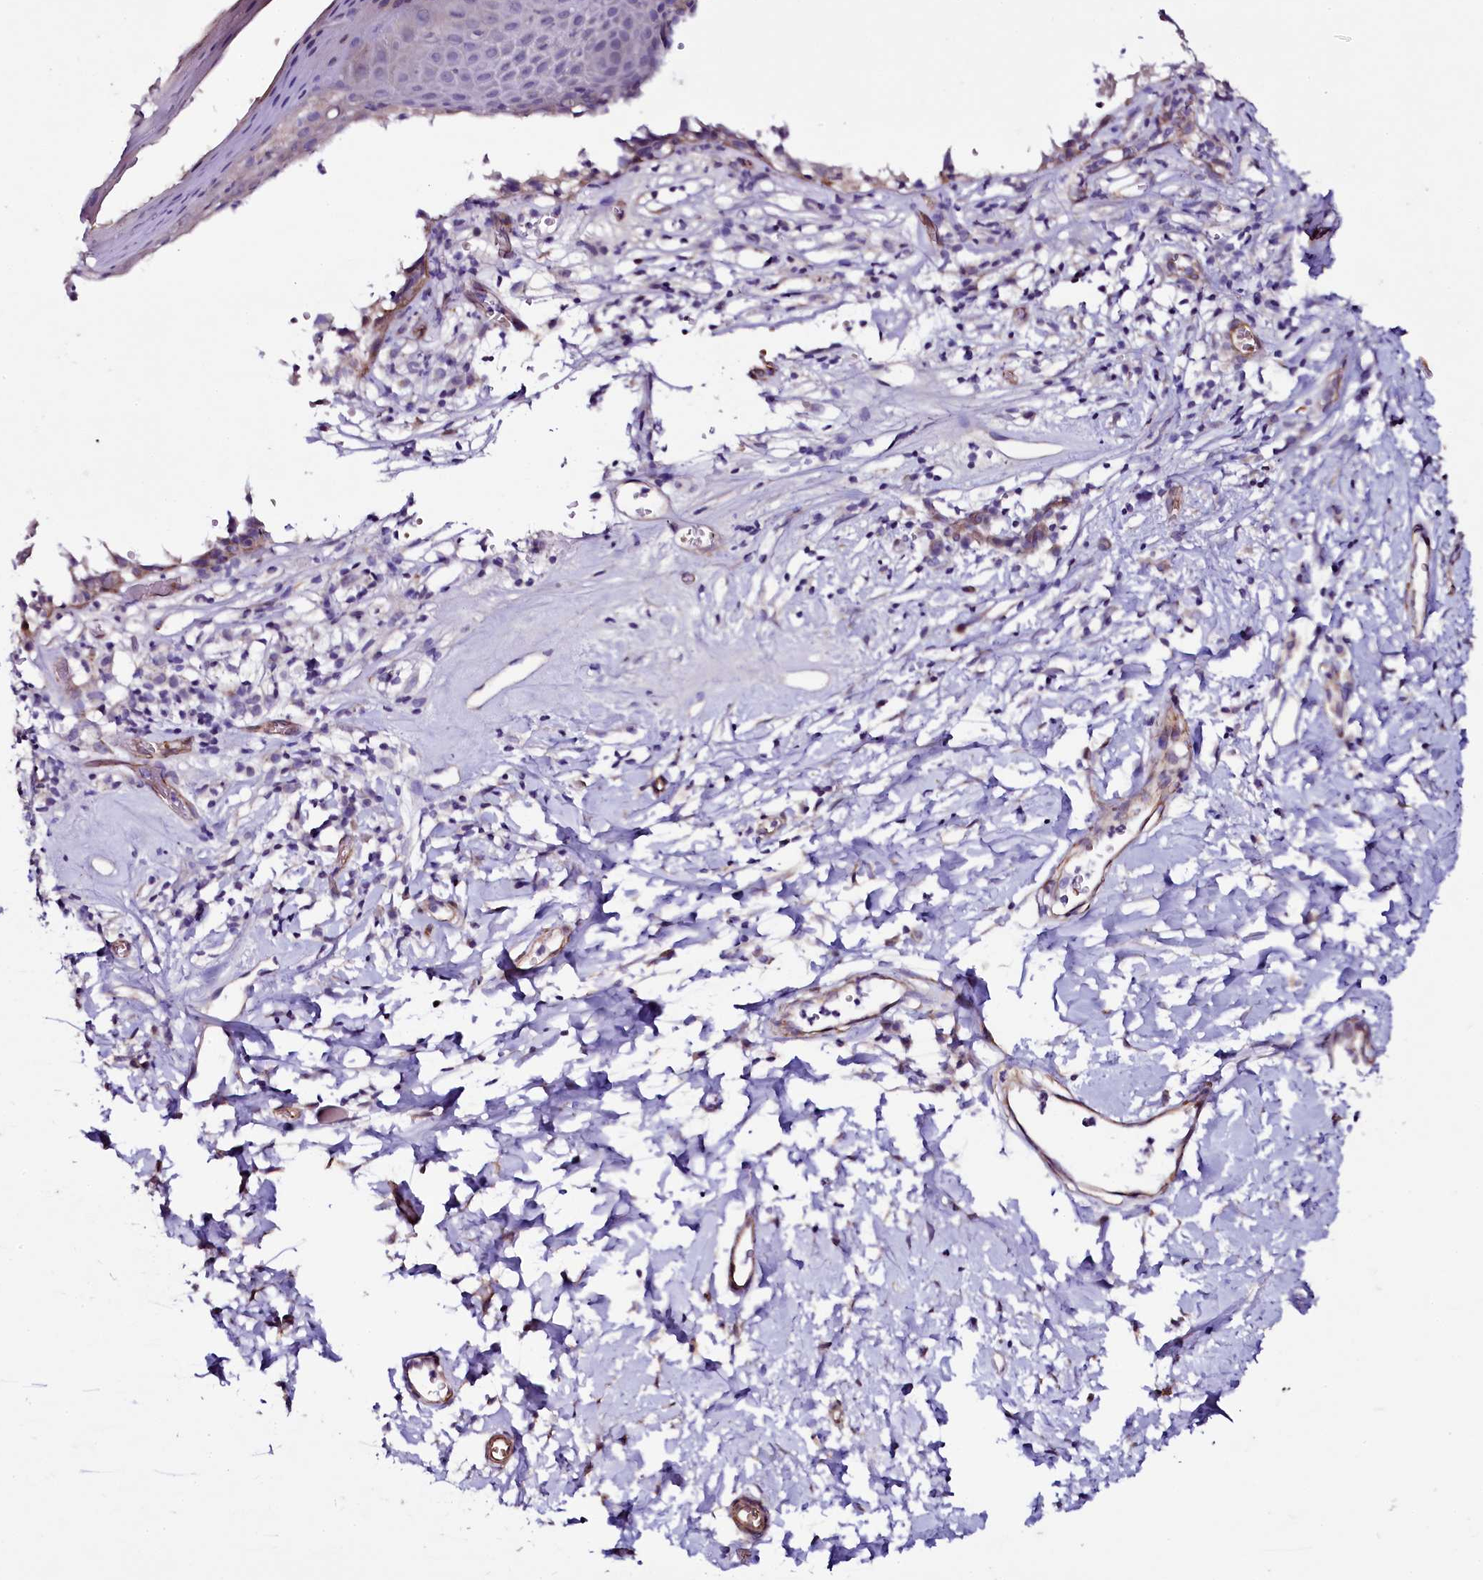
{"staining": {"intensity": "moderate", "quantity": "<25%", "location": "cytoplasmic/membranous"}, "tissue": "skin", "cell_type": "Epidermal cells", "image_type": "normal", "snomed": [{"axis": "morphology", "description": "Normal tissue, NOS"}, {"axis": "topography", "description": "Vulva"}], "caption": "The histopathology image displays immunohistochemical staining of normal skin. There is moderate cytoplasmic/membranous staining is identified in approximately <25% of epidermal cells.", "gene": "MEX3C", "patient": {"sex": "female", "age": 68}}